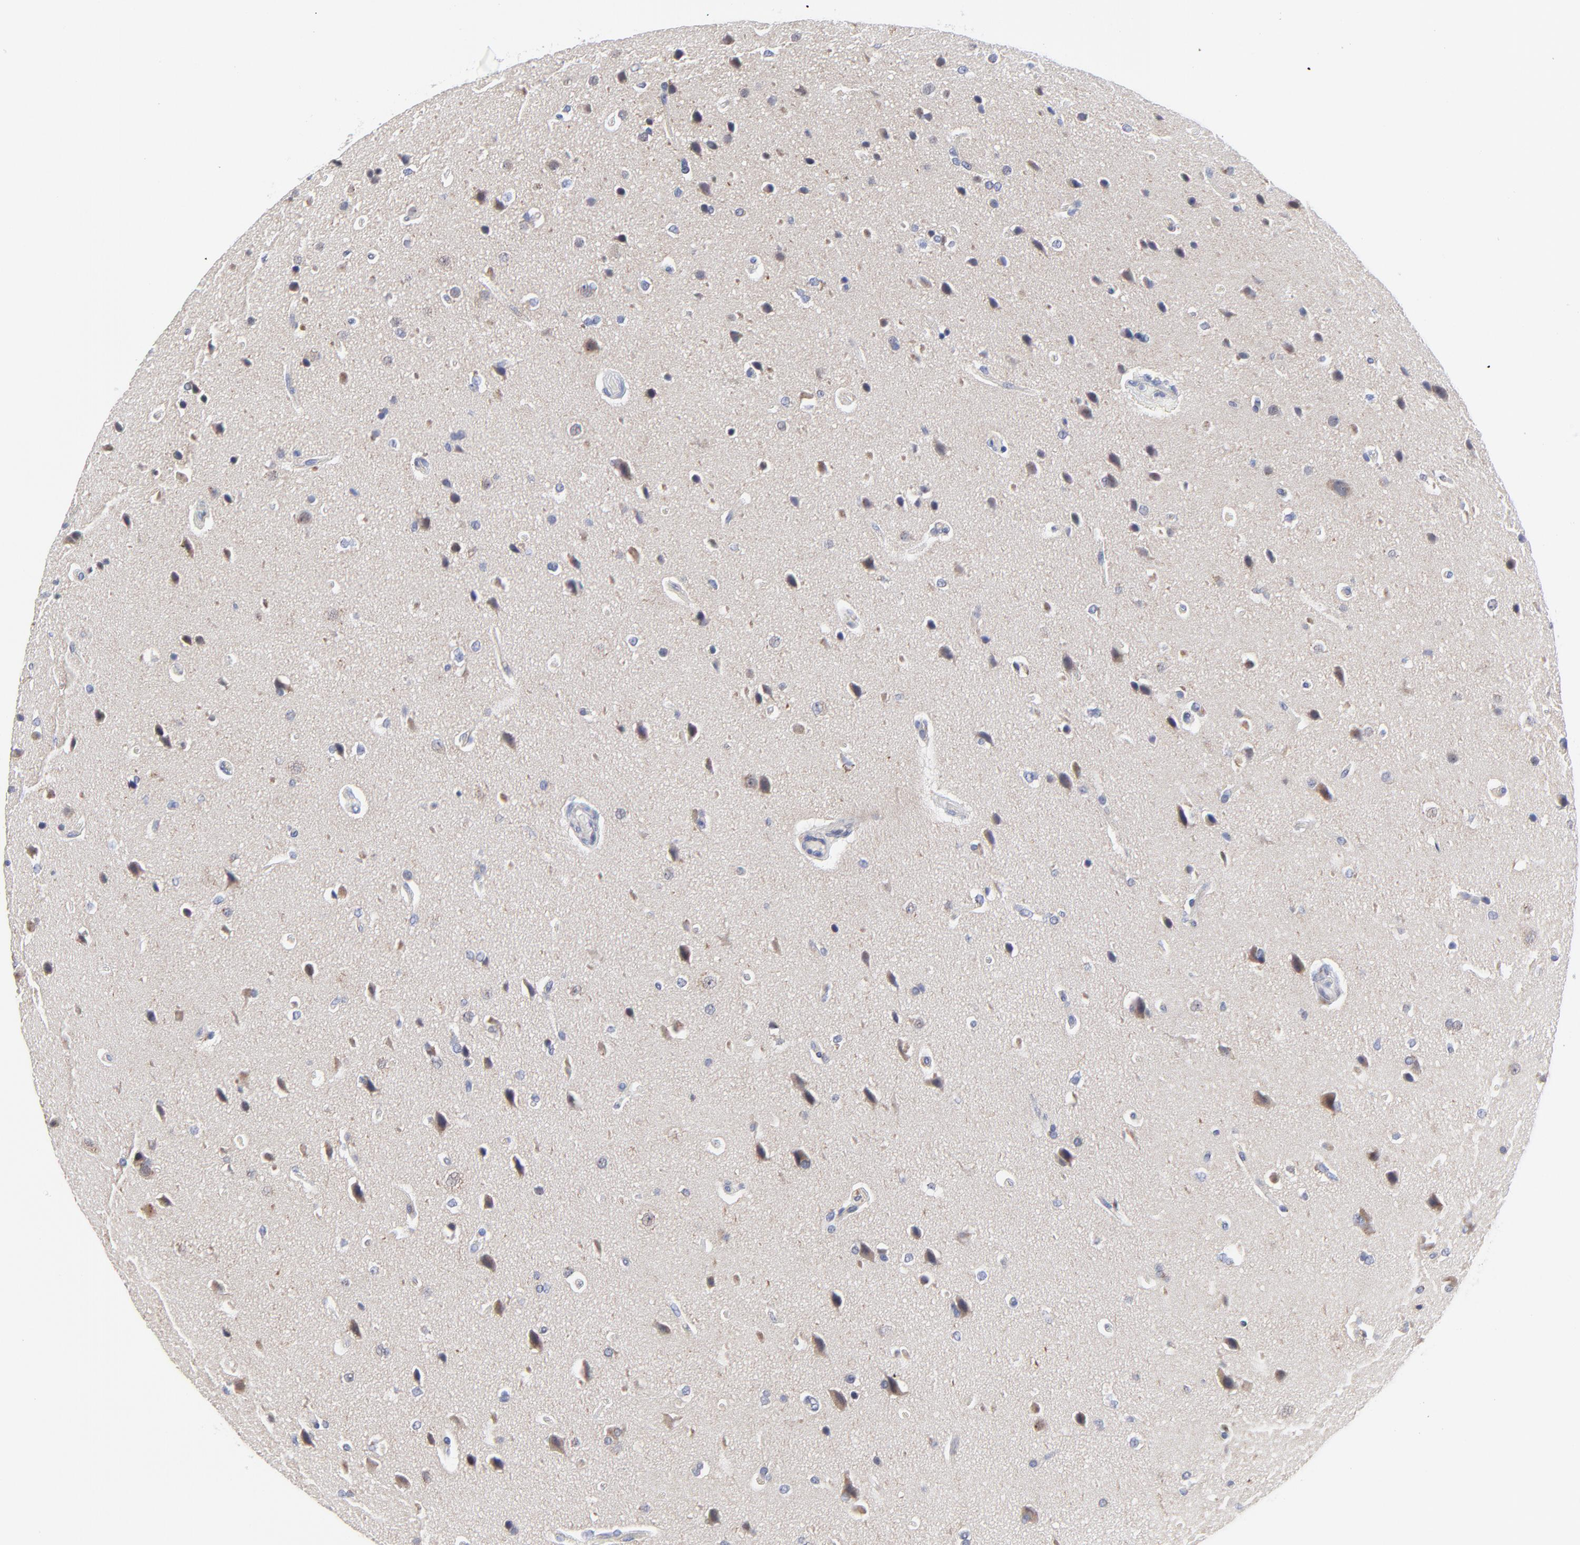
{"staining": {"intensity": "moderate", "quantity": "25%-75%", "location": "cytoplasmic/membranous"}, "tissue": "glioma", "cell_type": "Tumor cells", "image_type": "cancer", "snomed": [{"axis": "morphology", "description": "Glioma, malignant, High grade"}, {"axis": "topography", "description": "Brain"}], "caption": "Protein staining by IHC reveals moderate cytoplasmic/membranous staining in about 25%-75% of tumor cells in glioma. (IHC, brightfield microscopy, high magnification).", "gene": "NCAPH", "patient": {"sex": "male", "age": 61}}